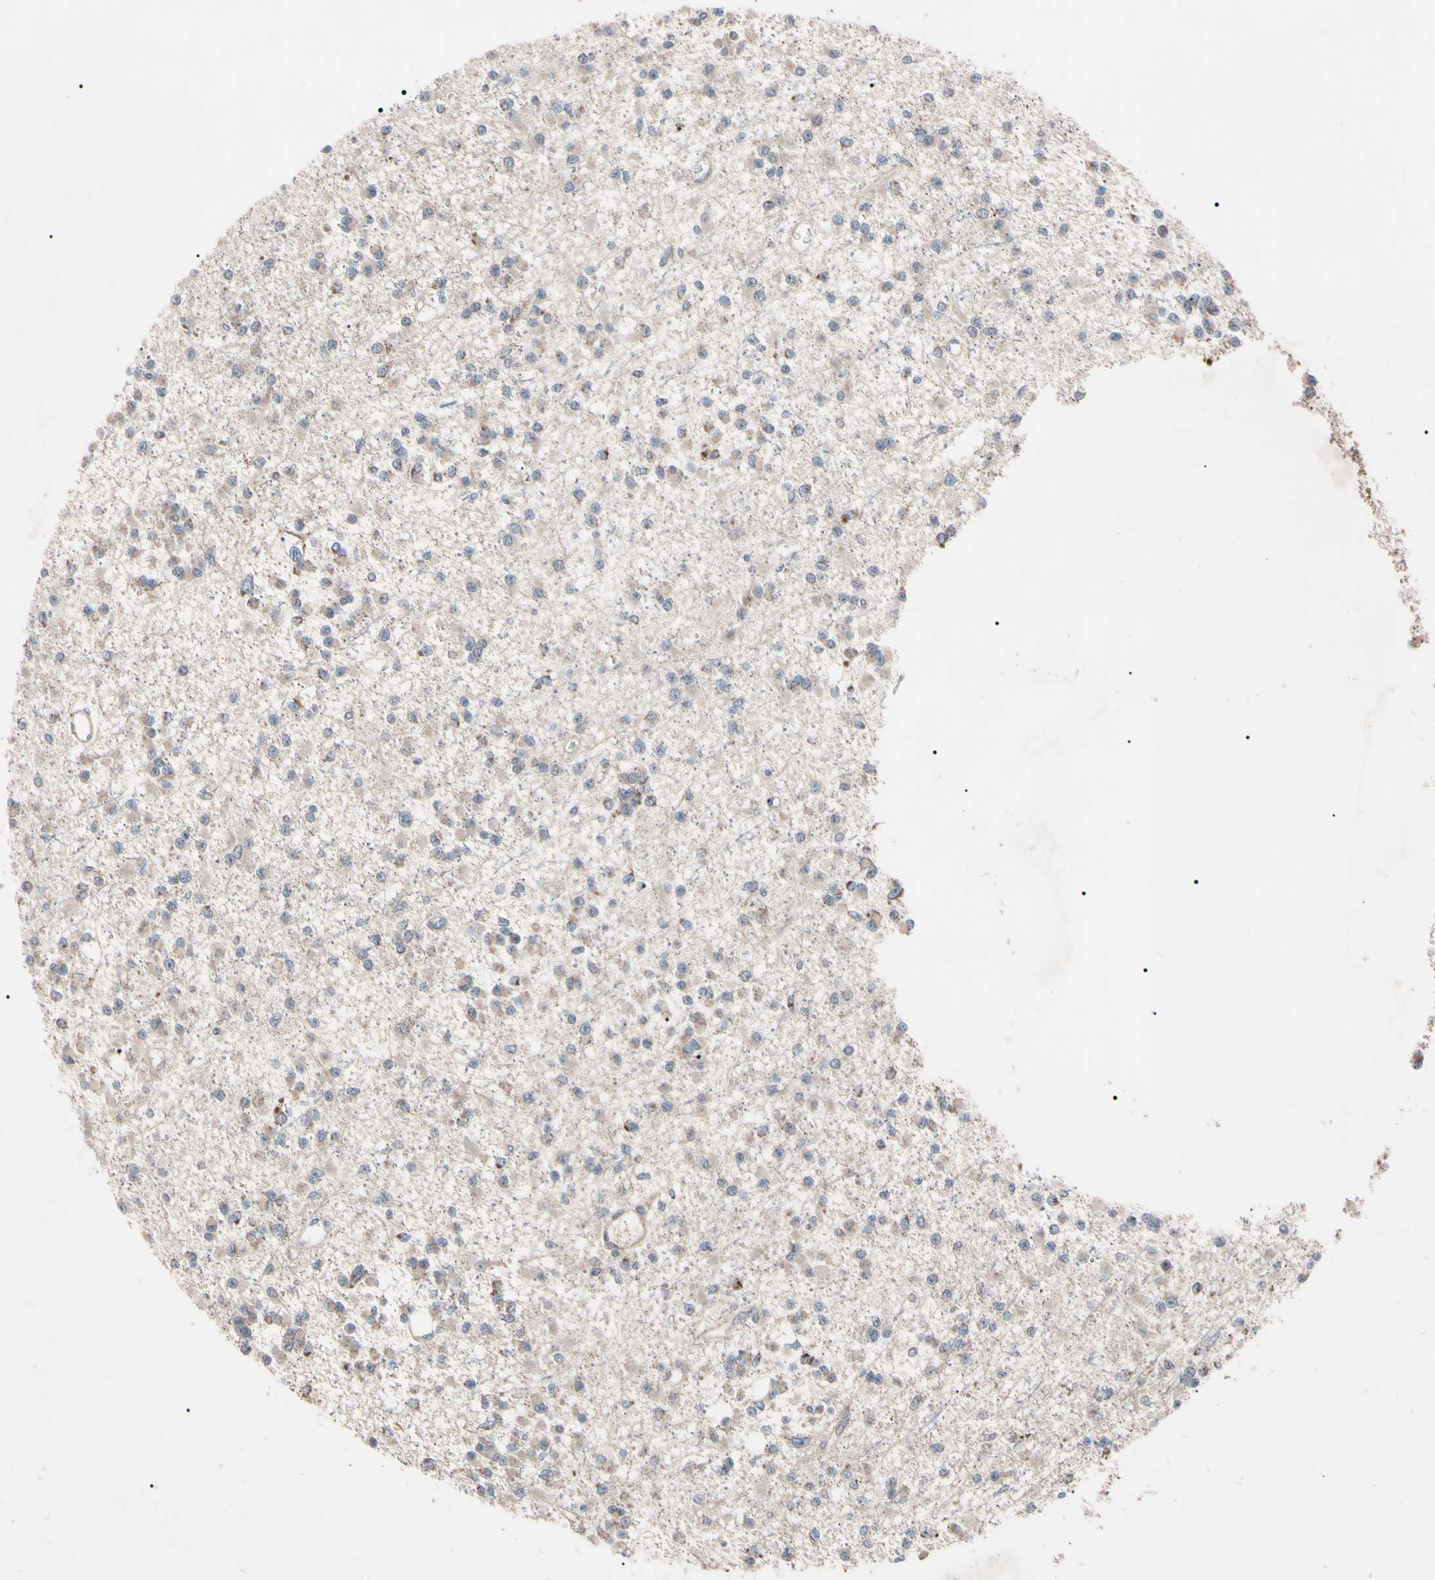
{"staining": {"intensity": "negative", "quantity": "none", "location": "none"}, "tissue": "glioma", "cell_type": "Tumor cells", "image_type": "cancer", "snomed": [{"axis": "morphology", "description": "Glioma, malignant, Low grade"}, {"axis": "topography", "description": "Brain"}], "caption": "DAB (3,3'-diaminobenzidine) immunohistochemical staining of human low-grade glioma (malignant) shows no significant expression in tumor cells.", "gene": "TNFRSF1A", "patient": {"sex": "female", "age": 22}}